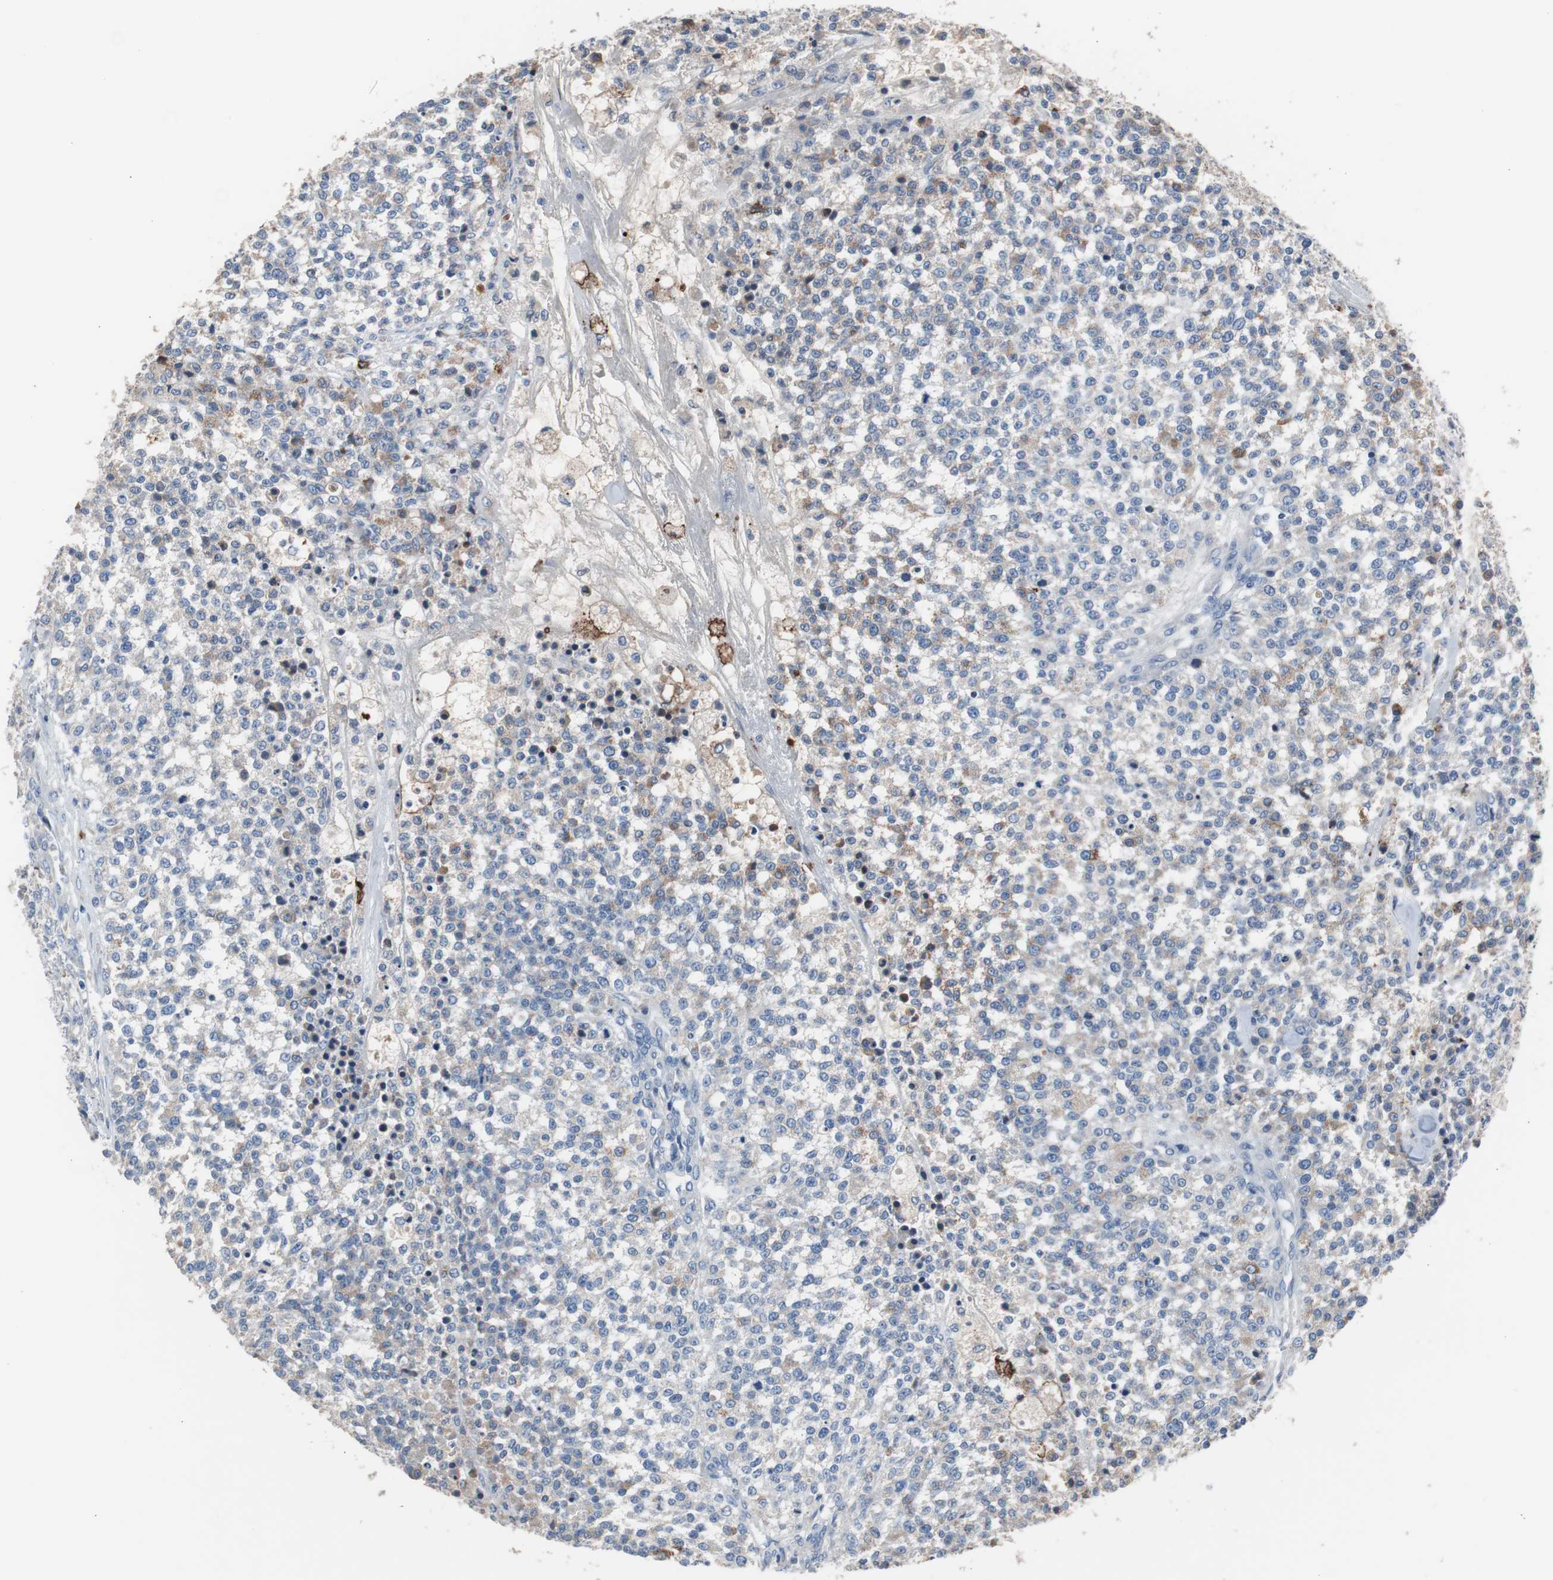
{"staining": {"intensity": "negative", "quantity": "none", "location": "none"}, "tissue": "testis cancer", "cell_type": "Tumor cells", "image_type": "cancer", "snomed": [{"axis": "morphology", "description": "Seminoma, NOS"}, {"axis": "topography", "description": "Testis"}], "caption": "Immunohistochemical staining of human testis seminoma exhibits no significant staining in tumor cells.", "gene": "FCGR2B", "patient": {"sex": "male", "age": 59}}